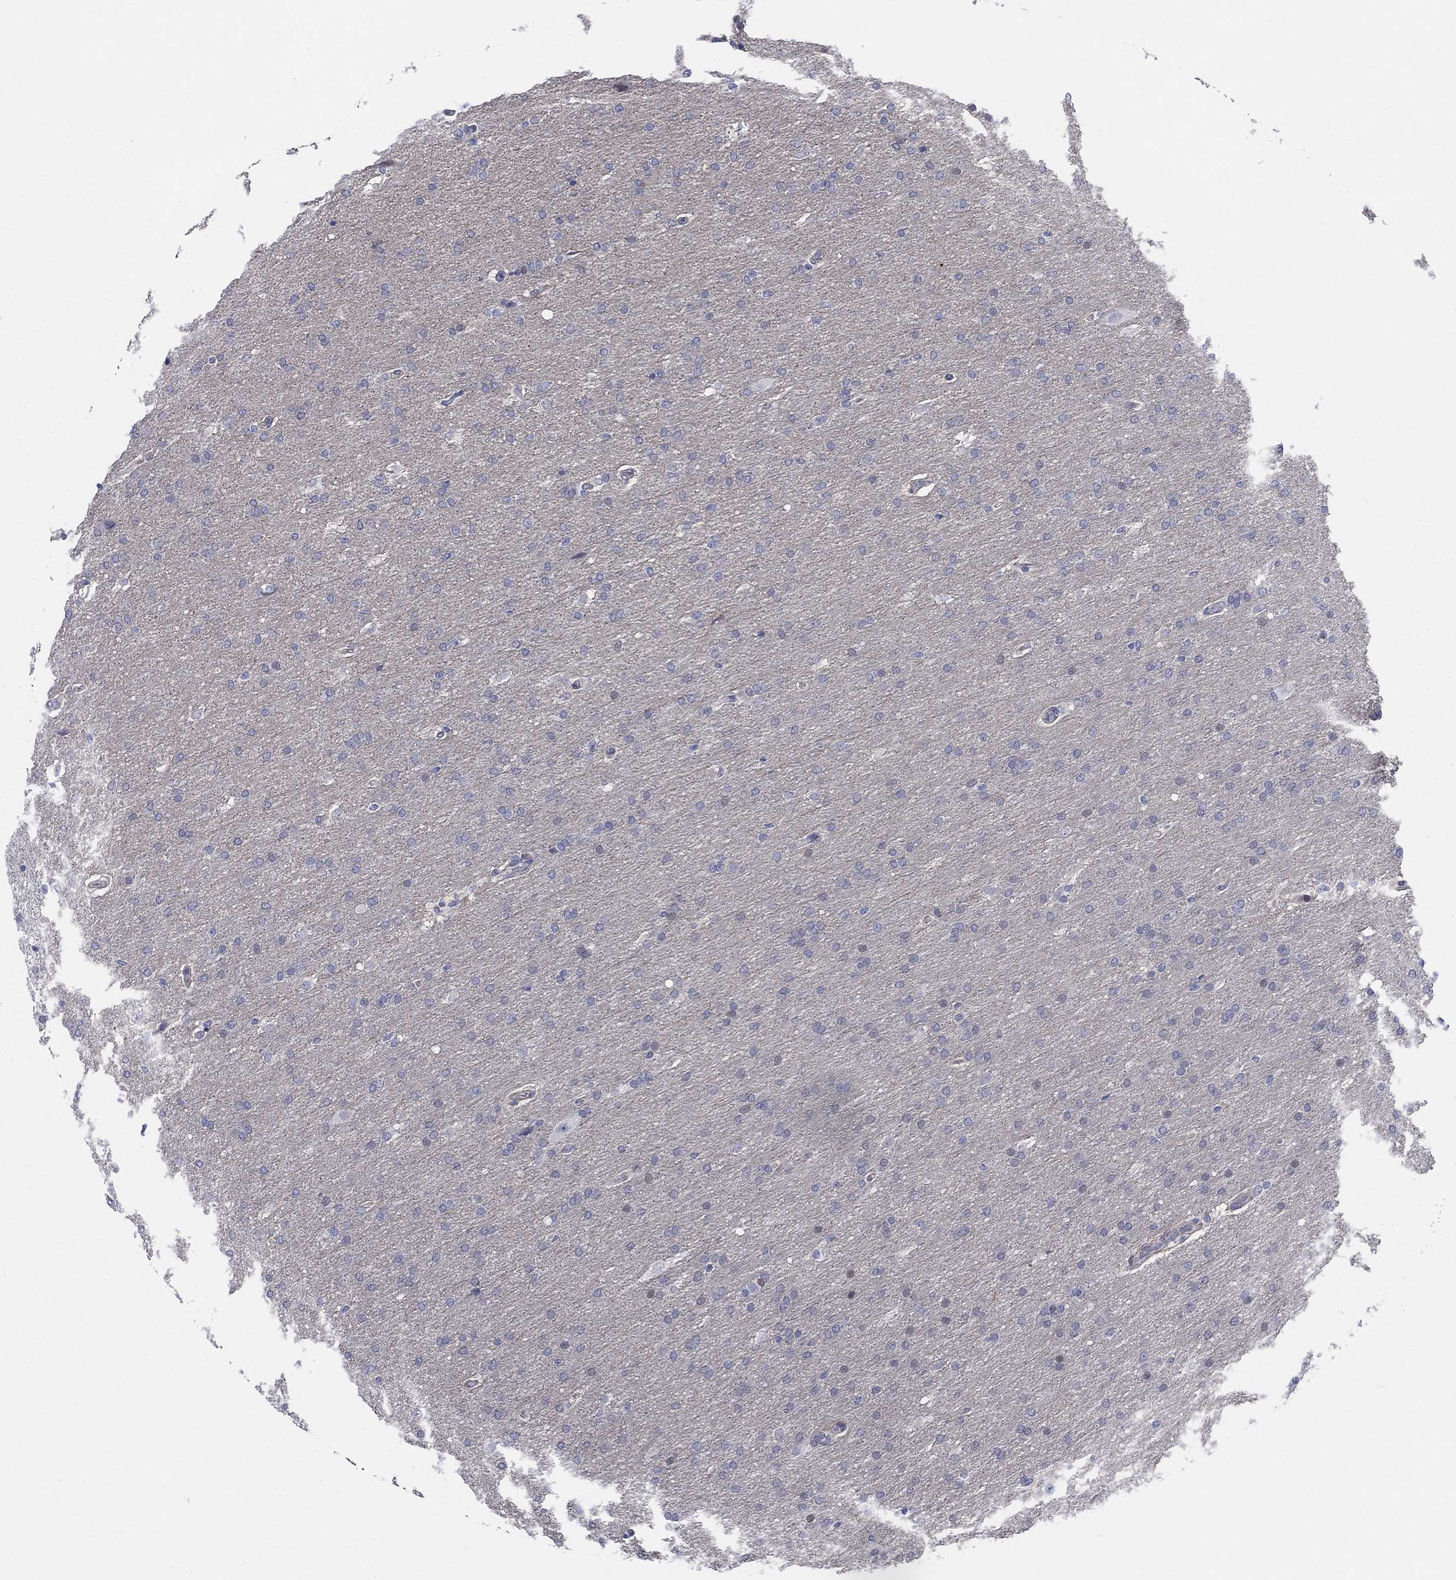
{"staining": {"intensity": "negative", "quantity": "none", "location": "none"}, "tissue": "glioma", "cell_type": "Tumor cells", "image_type": "cancer", "snomed": [{"axis": "morphology", "description": "Glioma, malignant, Low grade"}, {"axis": "topography", "description": "Brain"}], "caption": "Protein analysis of glioma demonstrates no significant positivity in tumor cells. (Immunohistochemistry (ihc), brightfield microscopy, high magnification).", "gene": "MYO3A", "patient": {"sex": "female", "age": 37}}